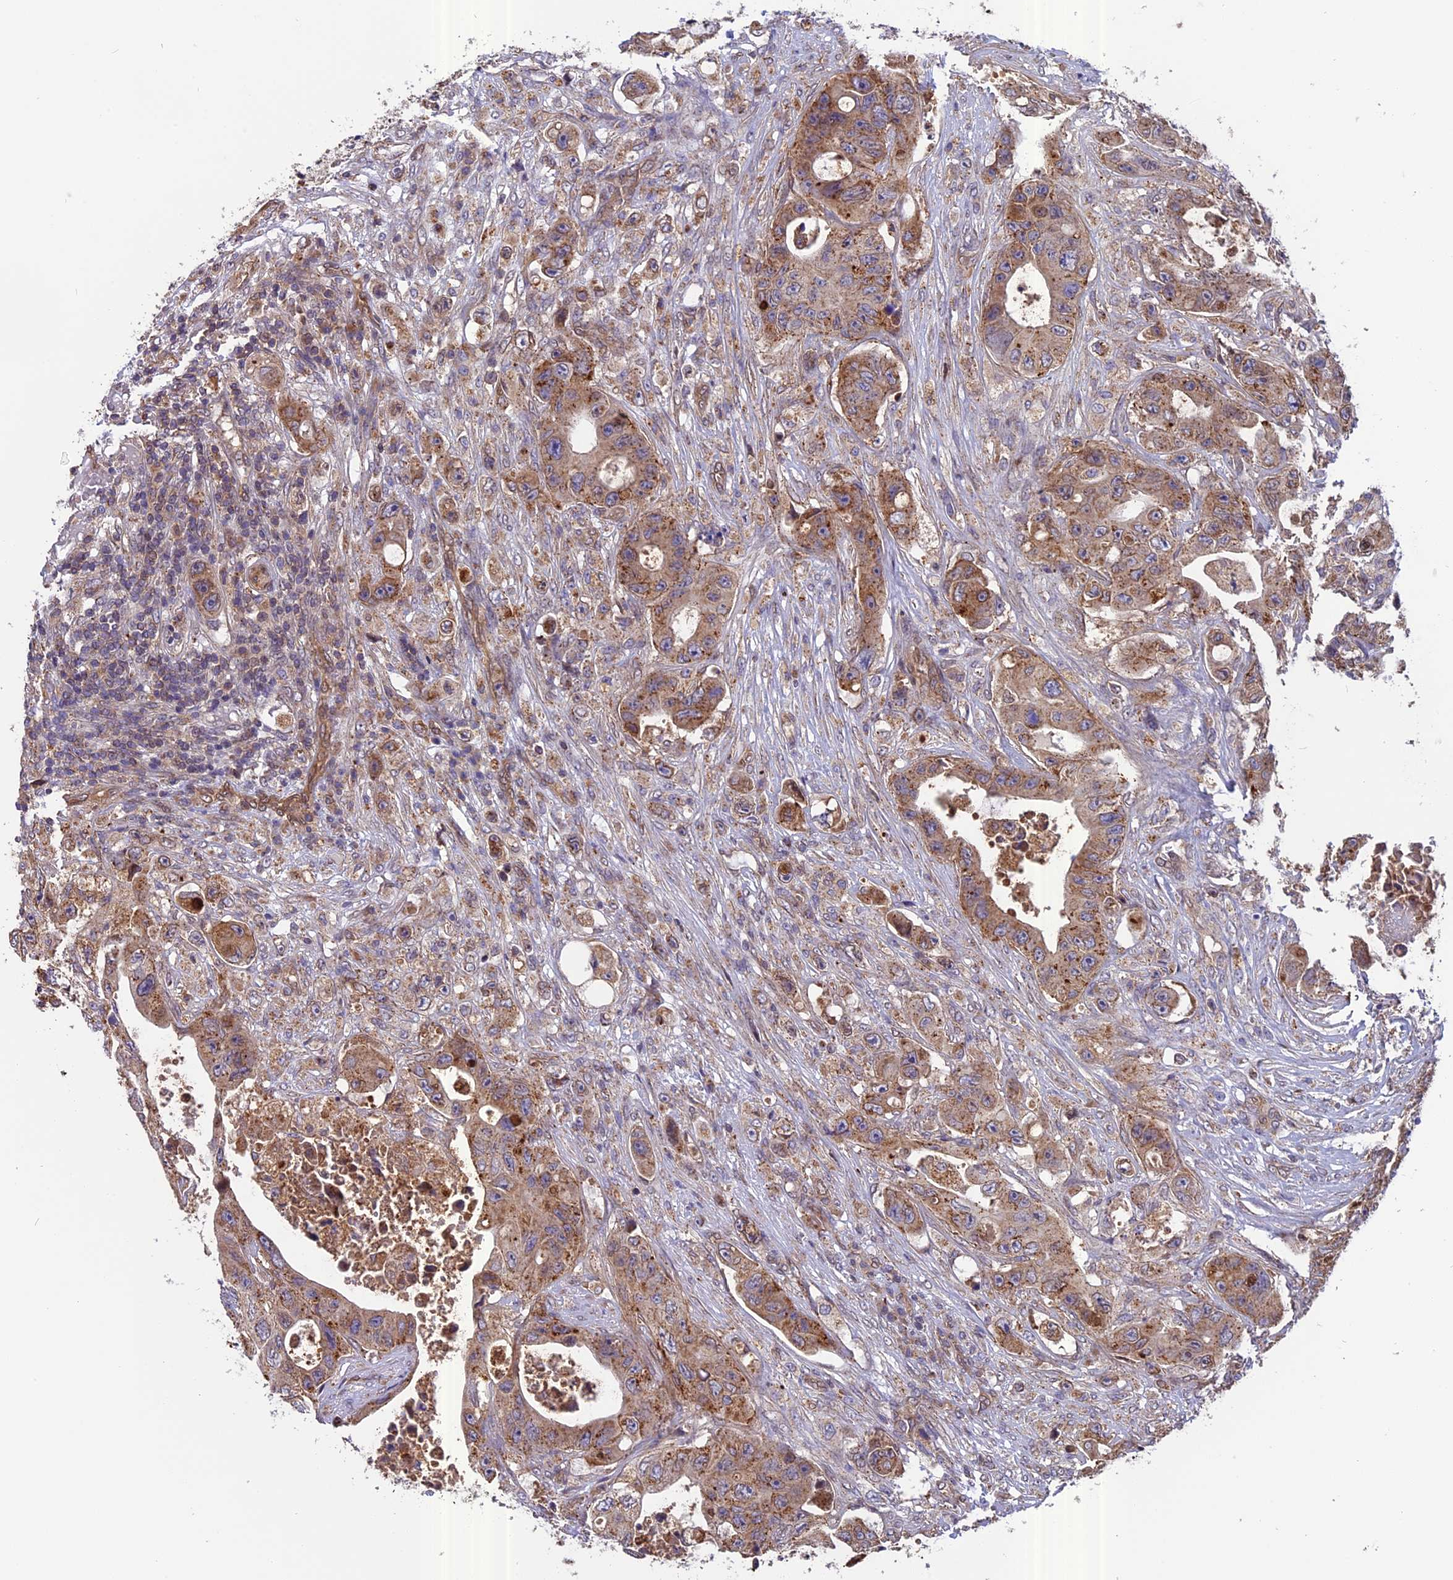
{"staining": {"intensity": "moderate", "quantity": ">75%", "location": "cytoplasmic/membranous"}, "tissue": "colorectal cancer", "cell_type": "Tumor cells", "image_type": "cancer", "snomed": [{"axis": "morphology", "description": "Adenocarcinoma, NOS"}, {"axis": "topography", "description": "Colon"}], "caption": "Immunohistochemical staining of colorectal cancer demonstrates medium levels of moderate cytoplasmic/membranous protein positivity in approximately >75% of tumor cells. Using DAB (brown) and hematoxylin (blue) stains, captured at high magnification using brightfield microscopy.", "gene": "CHMP2A", "patient": {"sex": "female", "age": 46}}